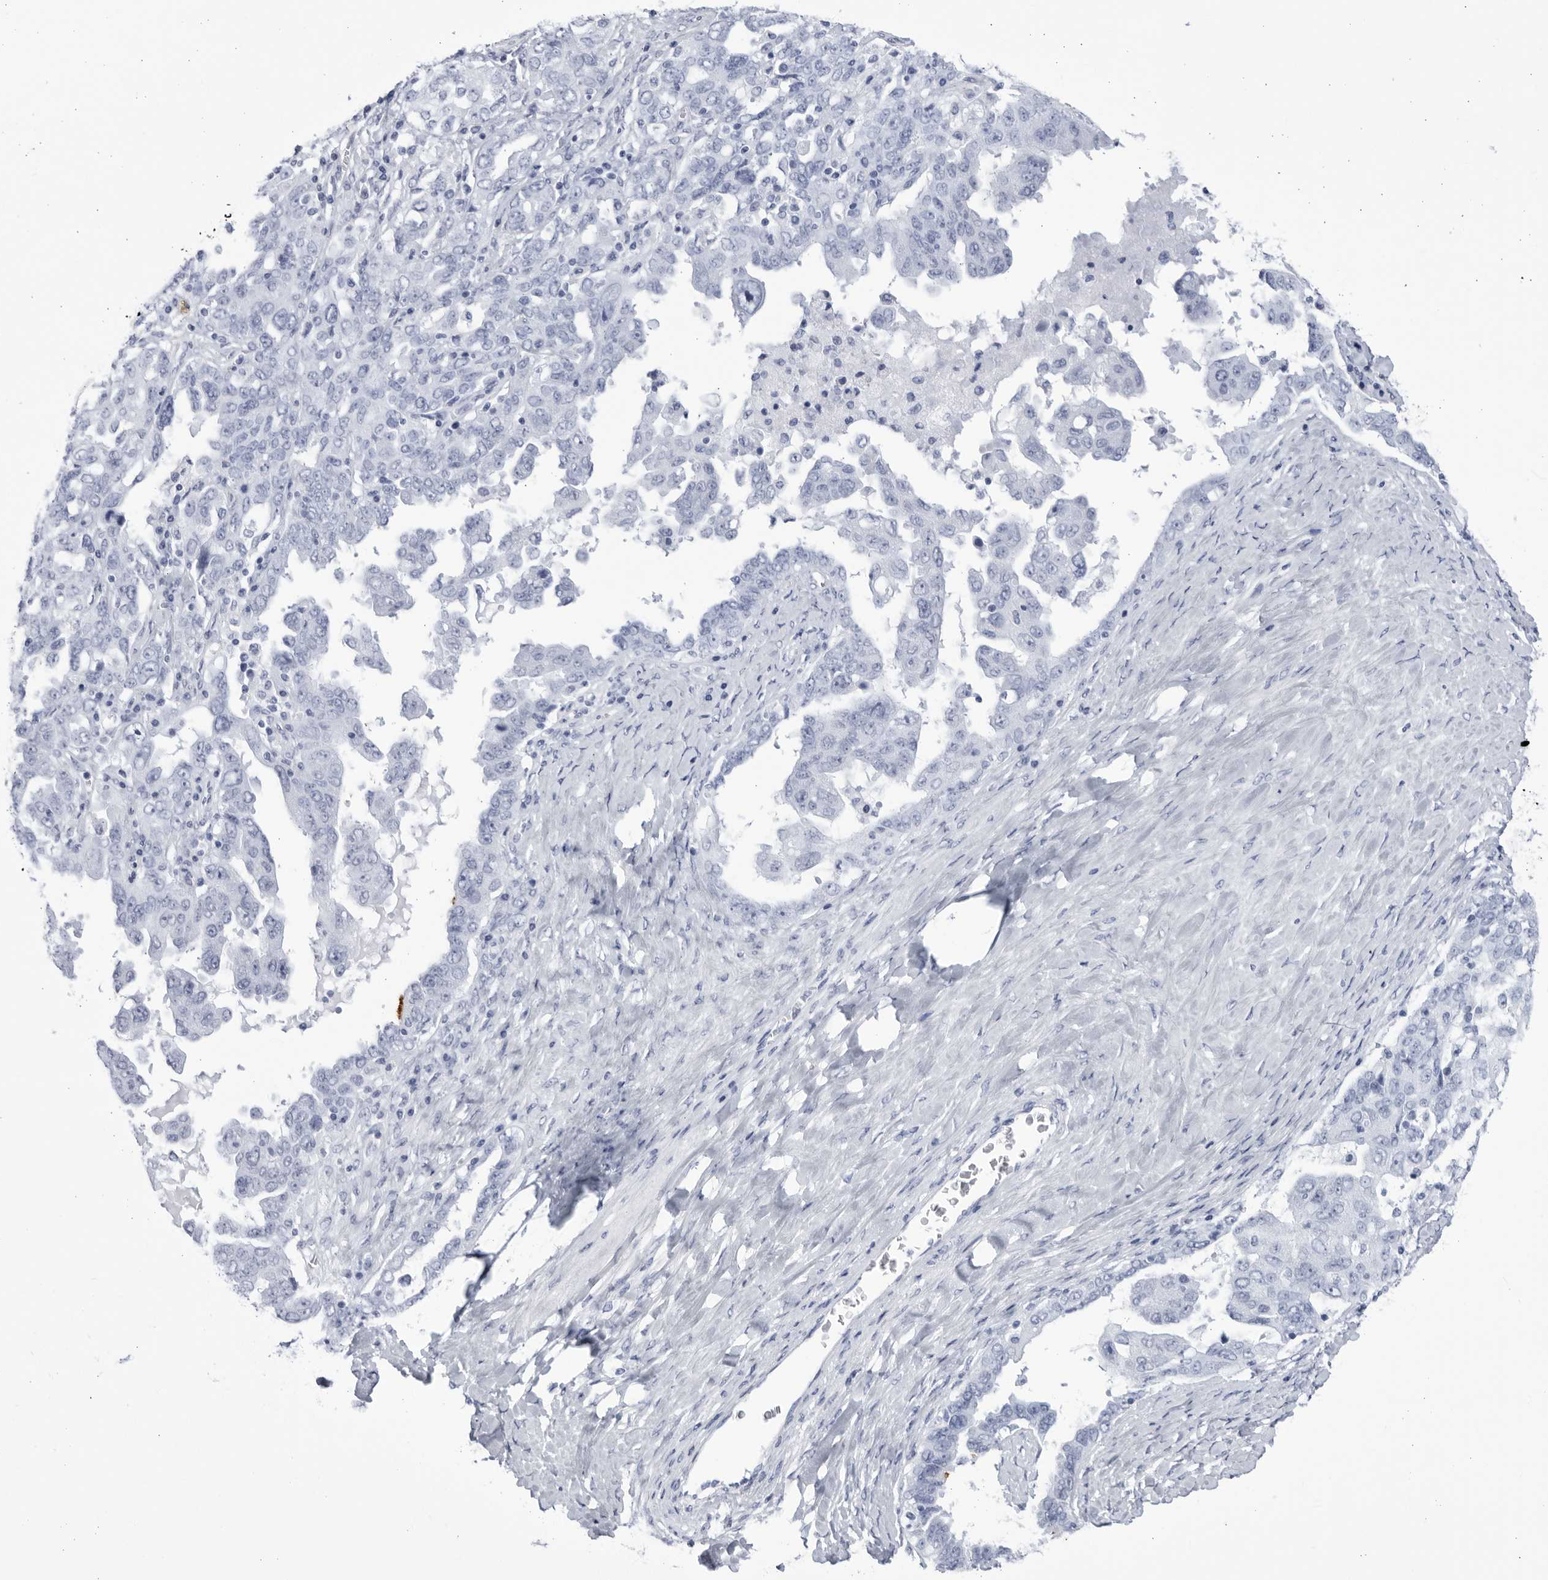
{"staining": {"intensity": "negative", "quantity": "none", "location": "none"}, "tissue": "ovarian cancer", "cell_type": "Tumor cells", "image_type": "cancer", "snomed": [{"axis": "morphology", "description": "Carcinoma, endometroid"}, {"axis": "topography", "description": "Ovary"}], "caption": "Ovarian endometroid carcinoma was stained to show a protein in brown. There is no significant positivity in tumor cells.", "gene": "CCDC181", "patient": {"sex": "female", "age": 62}}